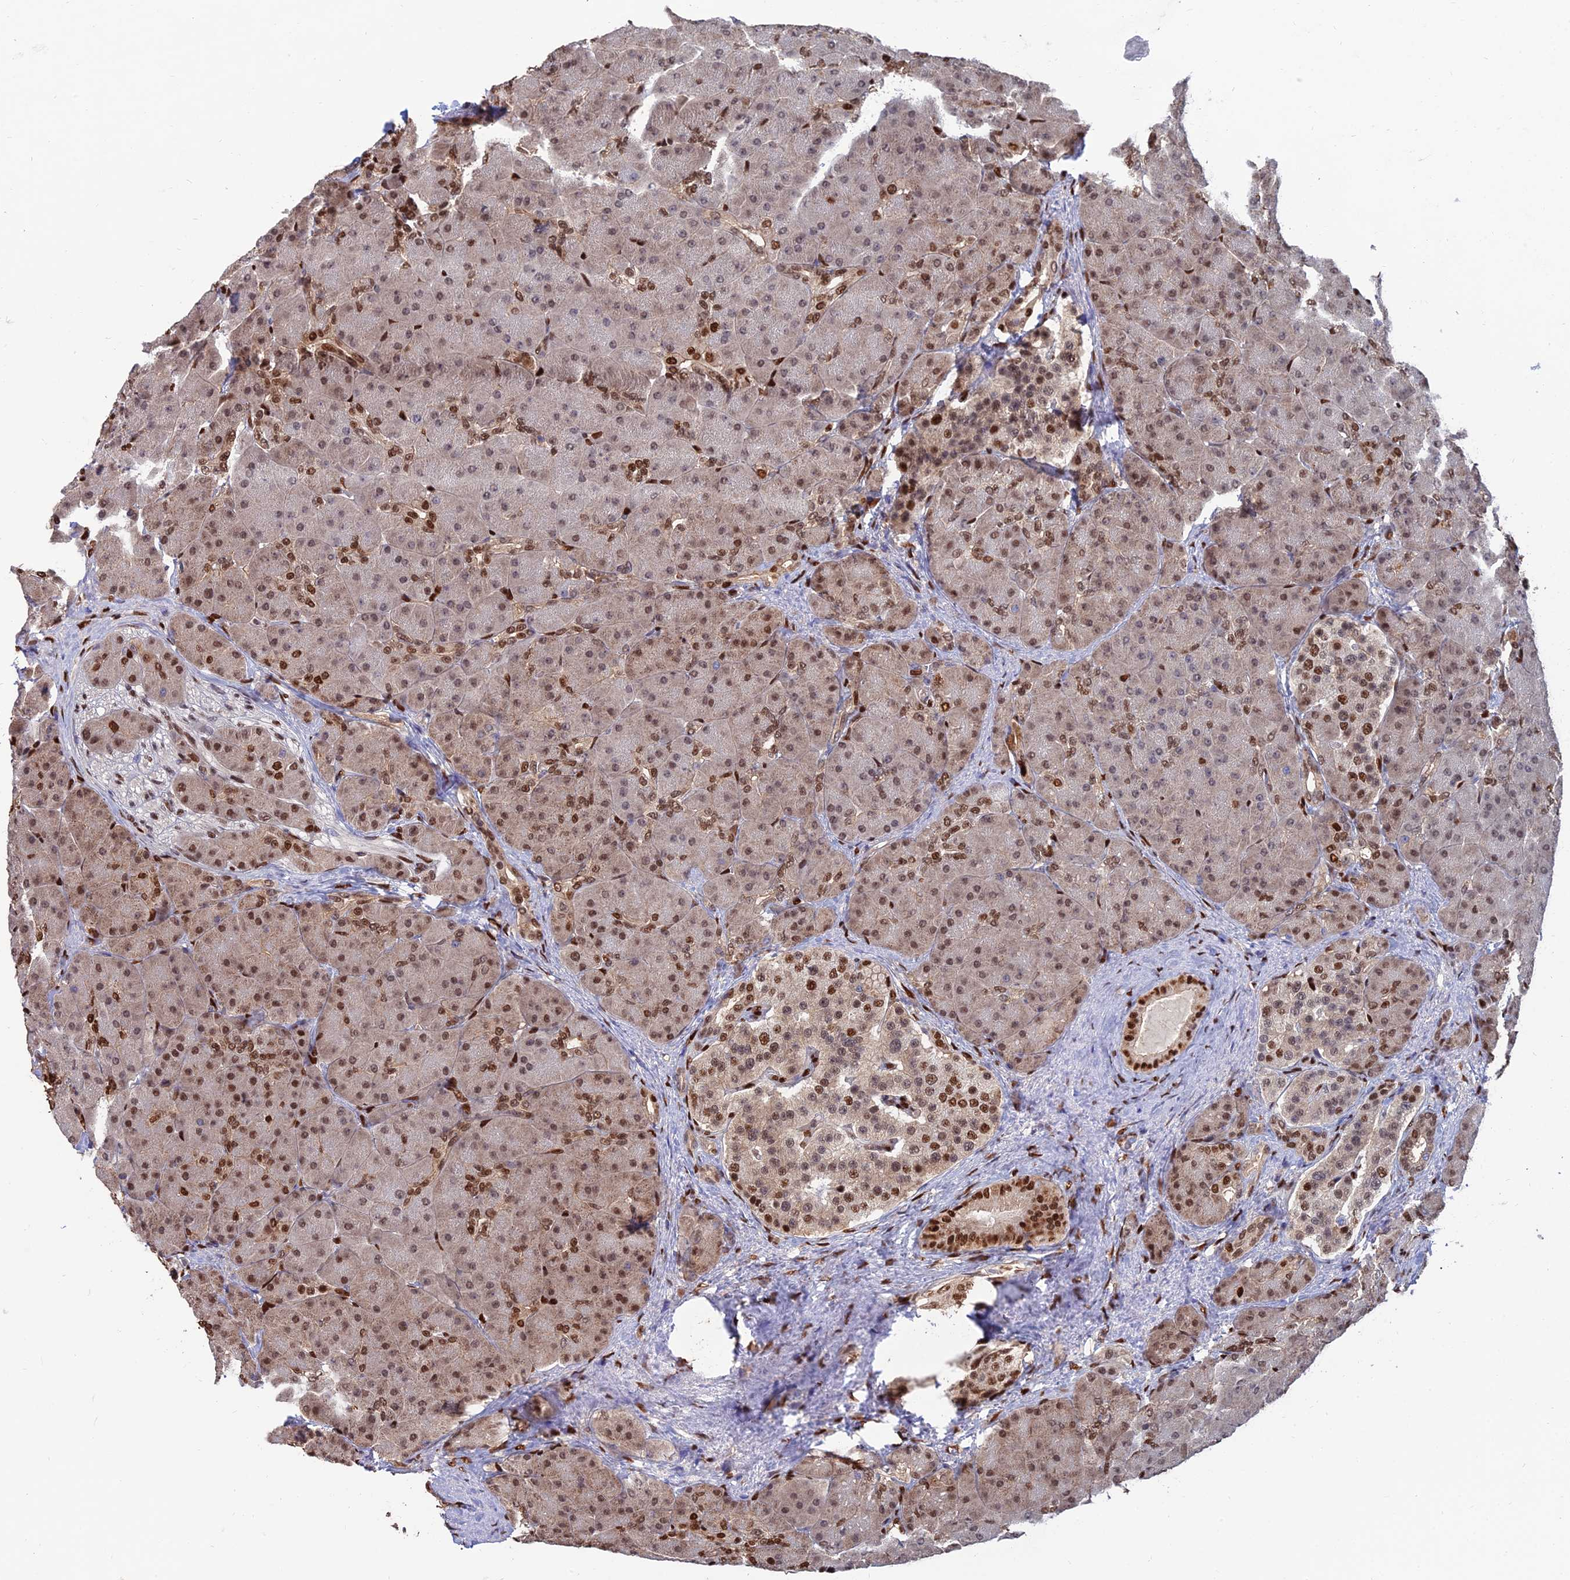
{"staining": {"intensity": "moderate", "quantity": "25%-75%", "location": "cytoplasmic/membranous,nuclear"}, "tissue": "pancreas", "cell_type": "Exocrine glandular cells", "image_type": "normal", "snomed": [{"axis": "morphology", "description": "Normal tissue, NOS"}, {"axis": "topography", "description": "Pancreas"}], "caption": "Exocrine glandular cells show medium levels of moderate cytoplasmic/membranous,nuclear positivity in about 25%-75% of cells in benign pancreas. The staining was performed using DAB (3,3'-diaminobenzidine), with brown indicating positive protein expression. Nuclei are stained blue with hematoxylin.", "gene": "DNPEP", "patient": {"sex": "male", "age": 66}}